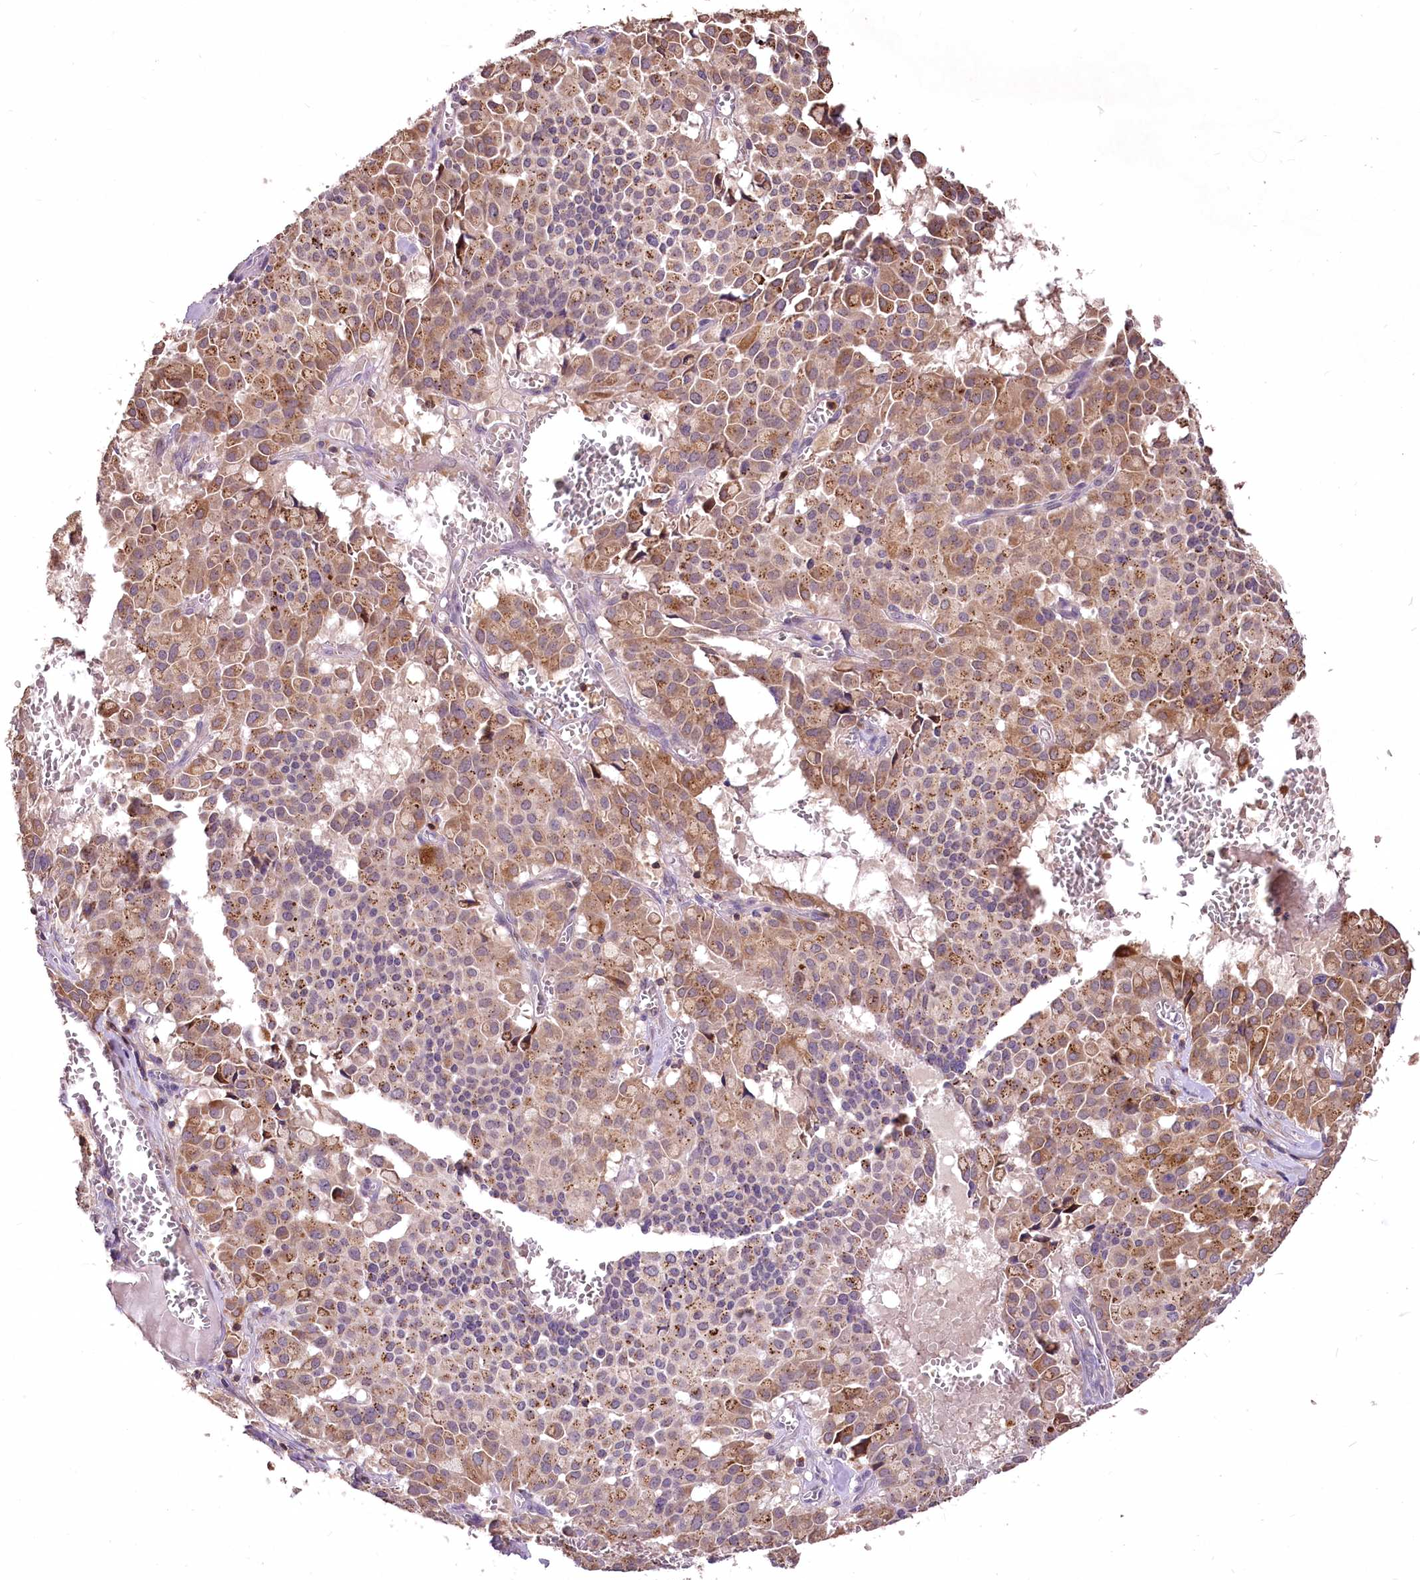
{"staining": {"intensity": "moderate", "quantity": "25%-75%", "location": "cytoplasmic/membranous"}, "tissue": "pancreatic cancer", "cell_type": "Tumor cells", "image_type": "cancer", "snomed": [{"axis": "morphology", "description": "Adenocarcinoma, NOS"}, {"axis": "topography", "description": "Pancreas"}], "caption": "Moderate cytoplasmic/membranous expression is present in about 25%-75% of tumor cells in pancreatic adenocarcinoma.", "gene": "SERGEF", "patient": {"sex": "male", "age": 65}}